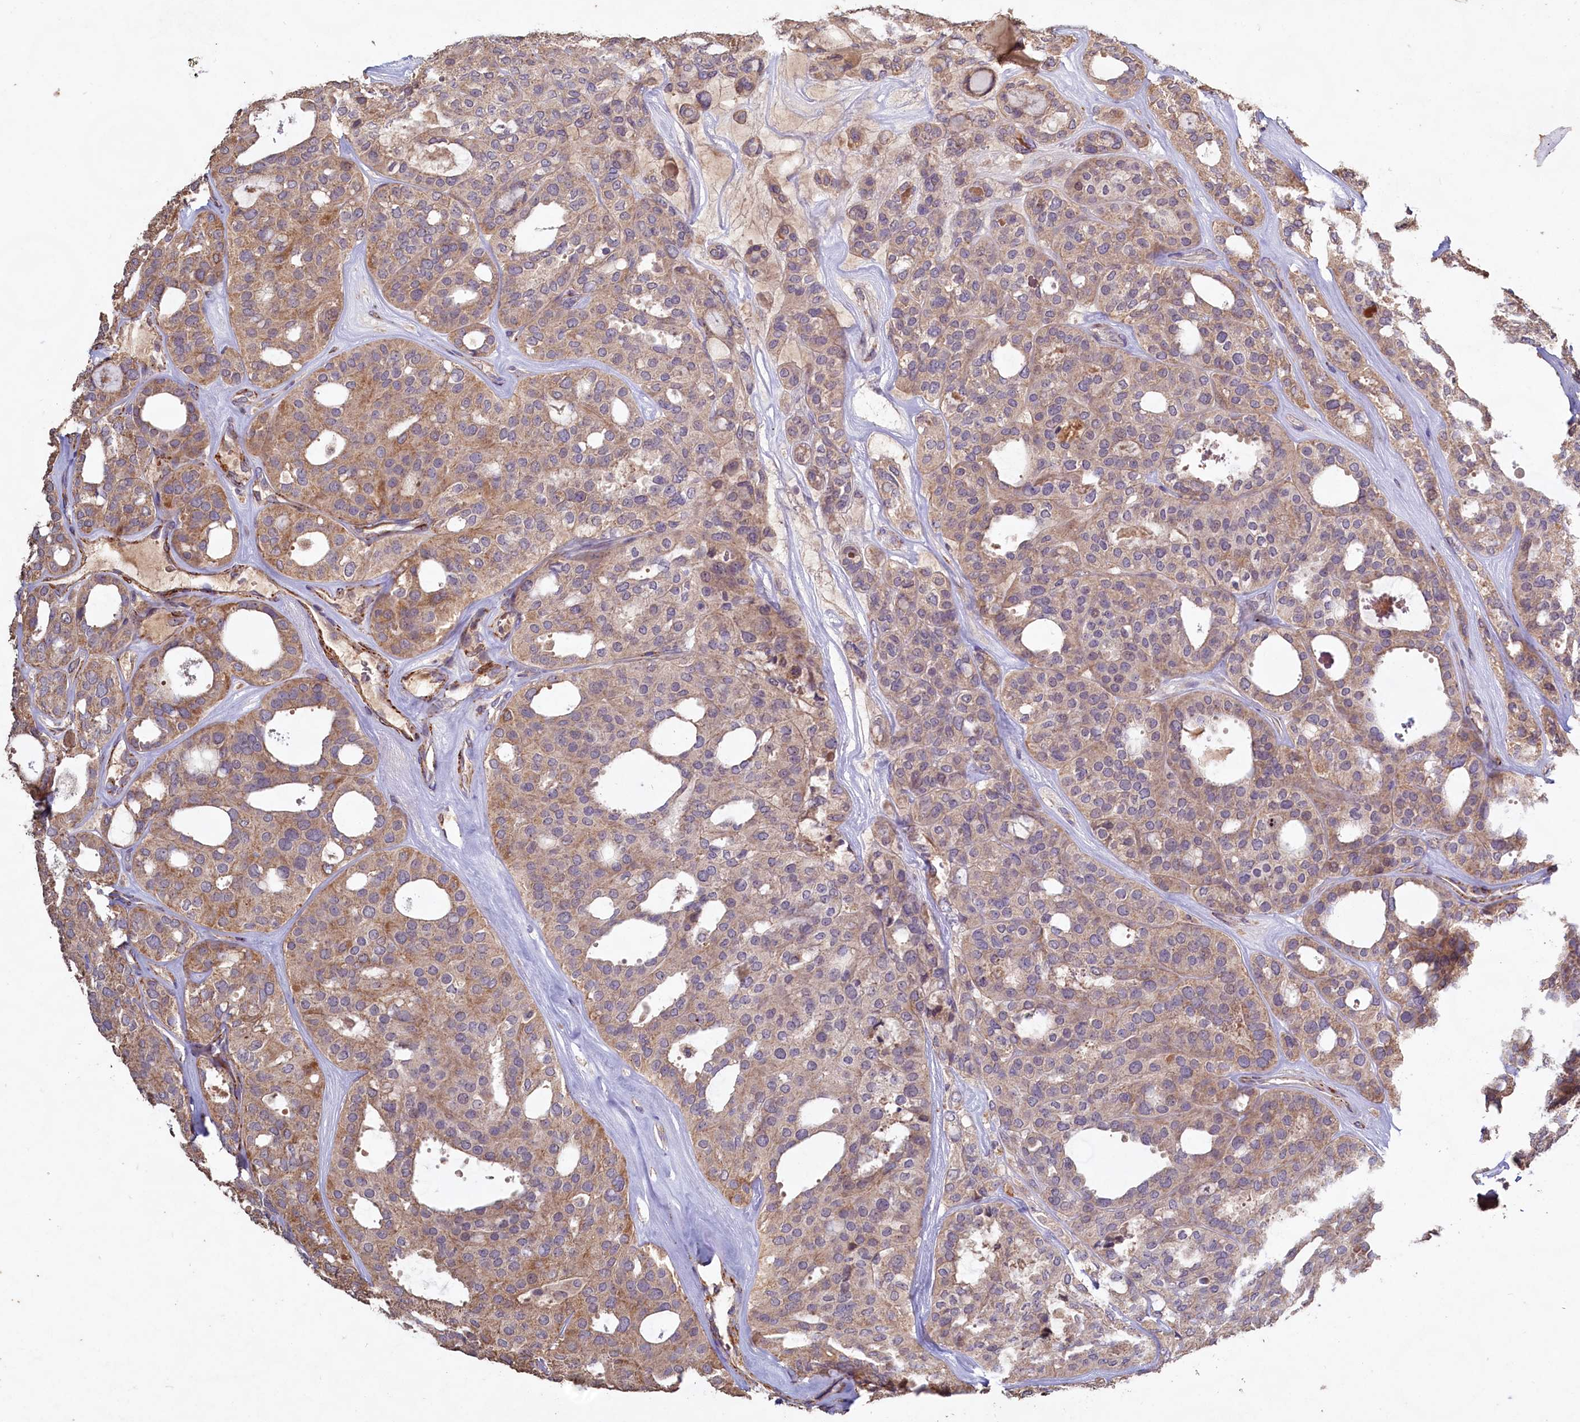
{"staining": {"intensity": "moderate", "quantity": "<25%", "location": "cytoplasmic/membranous"}, "tissue": "thyroid cancer", "cell_type": "Tumor cells", "image_type": "cancer", "snomed": [{"axis": "morphology", "description": "Follicular adenoma carcinoma, NOS"}, {"axis": "topography", "description": "Thyroid gland"}], "caption": "This micrograph displays IHC staining of human follicular adenoma carcinoma (thyroid), with low moderate cytoplasmic/membranous expression in about <25% of tumor cells.", "gene": "FUNDC1", "patient": {"sex": "male", "age": 75}}